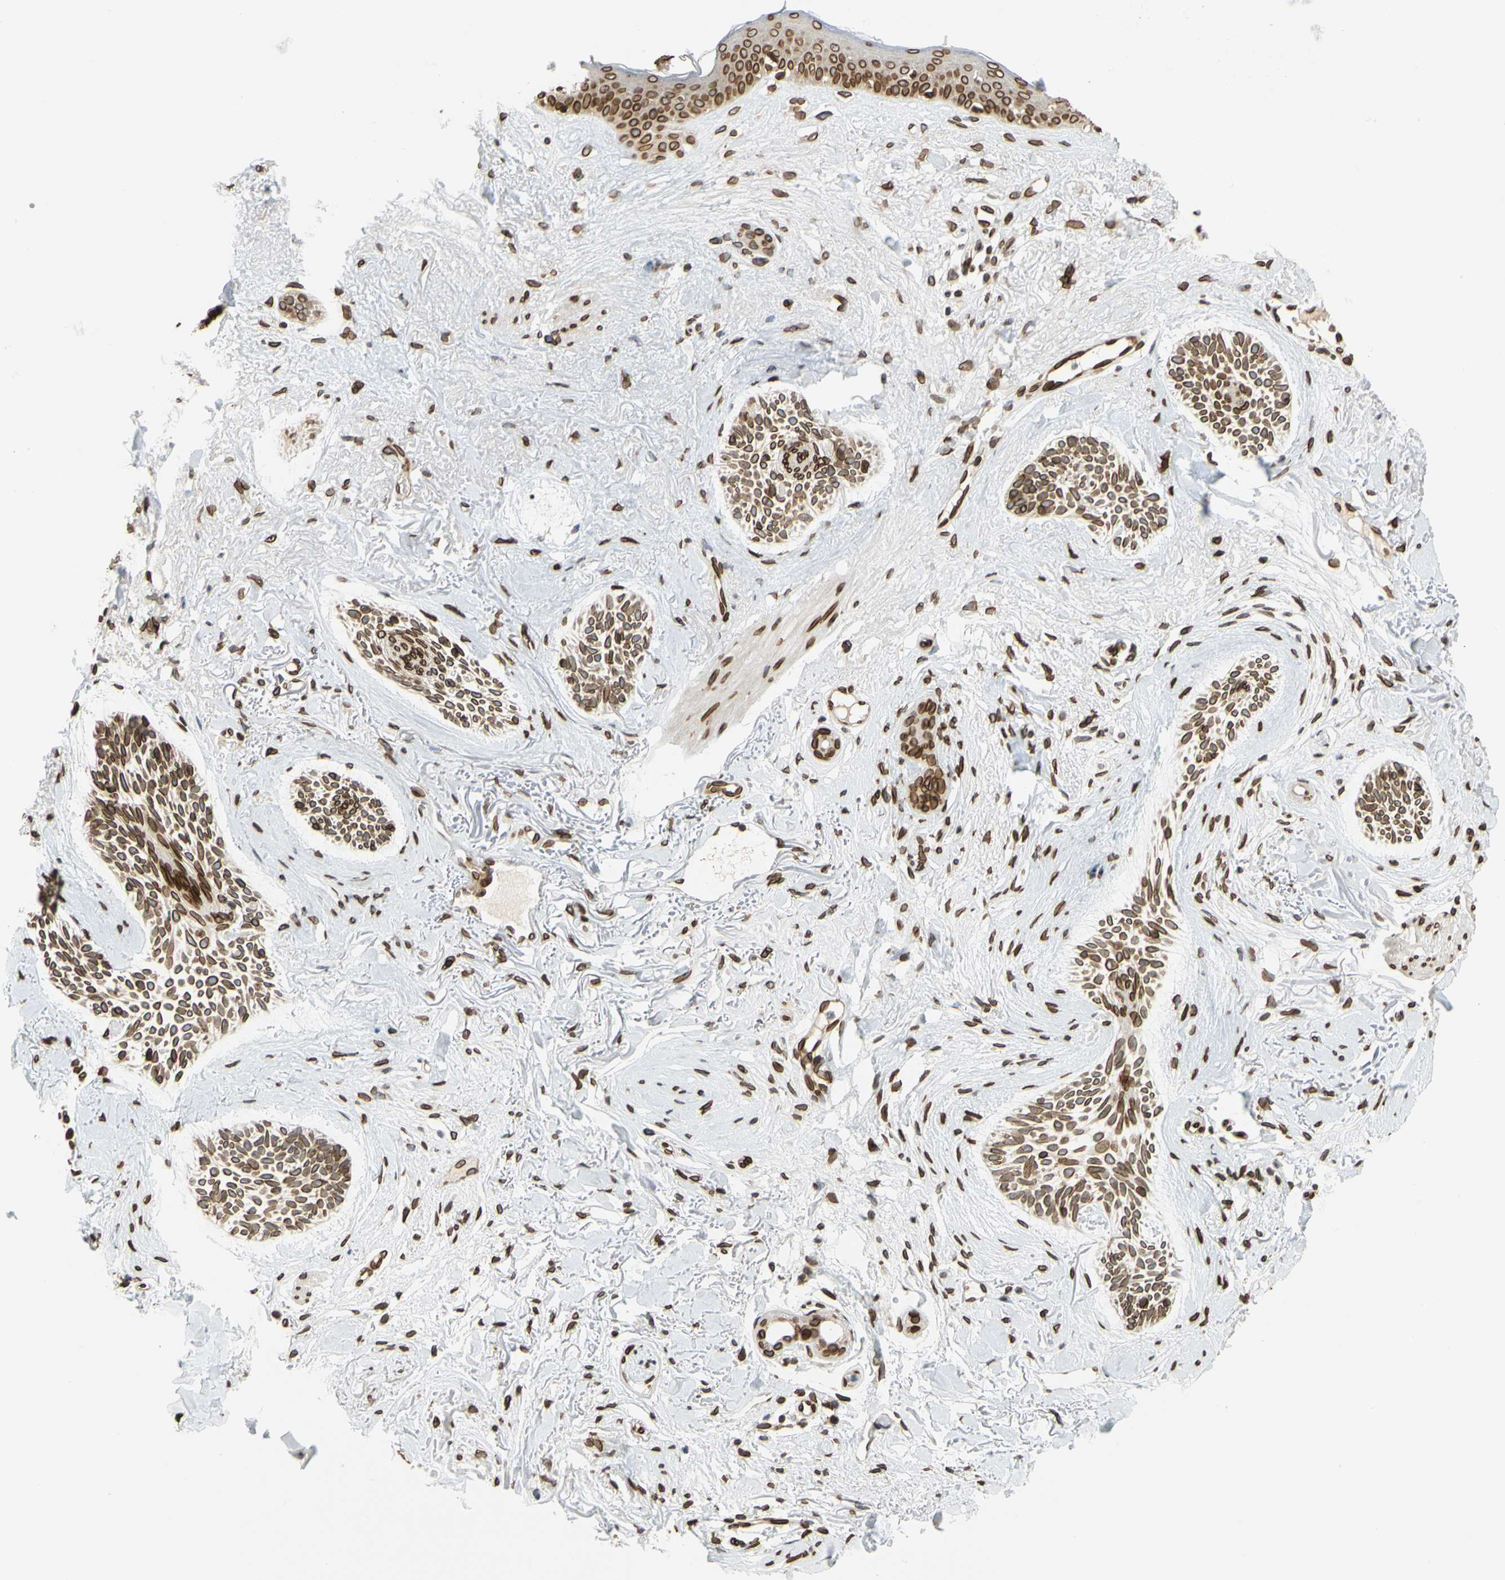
{"staining": {"intensity": "strong", "quantity": ">75%", "location": "cytoplasmic/membranous,nuclear"}, "tissue": "skin cancer", "cell_type": "Tumor cells", "image_type": "cancer", "snomed": [{"axis": "morphology", "description": "Normal tissue, NOS"}, {"axis": "morphology", "description": "Basal cell carcinoma"}, {"axis": "topography", "description": "Skin"}], "caption": "This micrograph exhibits immunohistochemistry (IHC) staining of human skin cancer, with high strong cytoplasmic/membranous and nuclear positivity in about >75% of tumor cells.", "gene": "SUN1", "patient": {"sex": "female", "age": 84}}